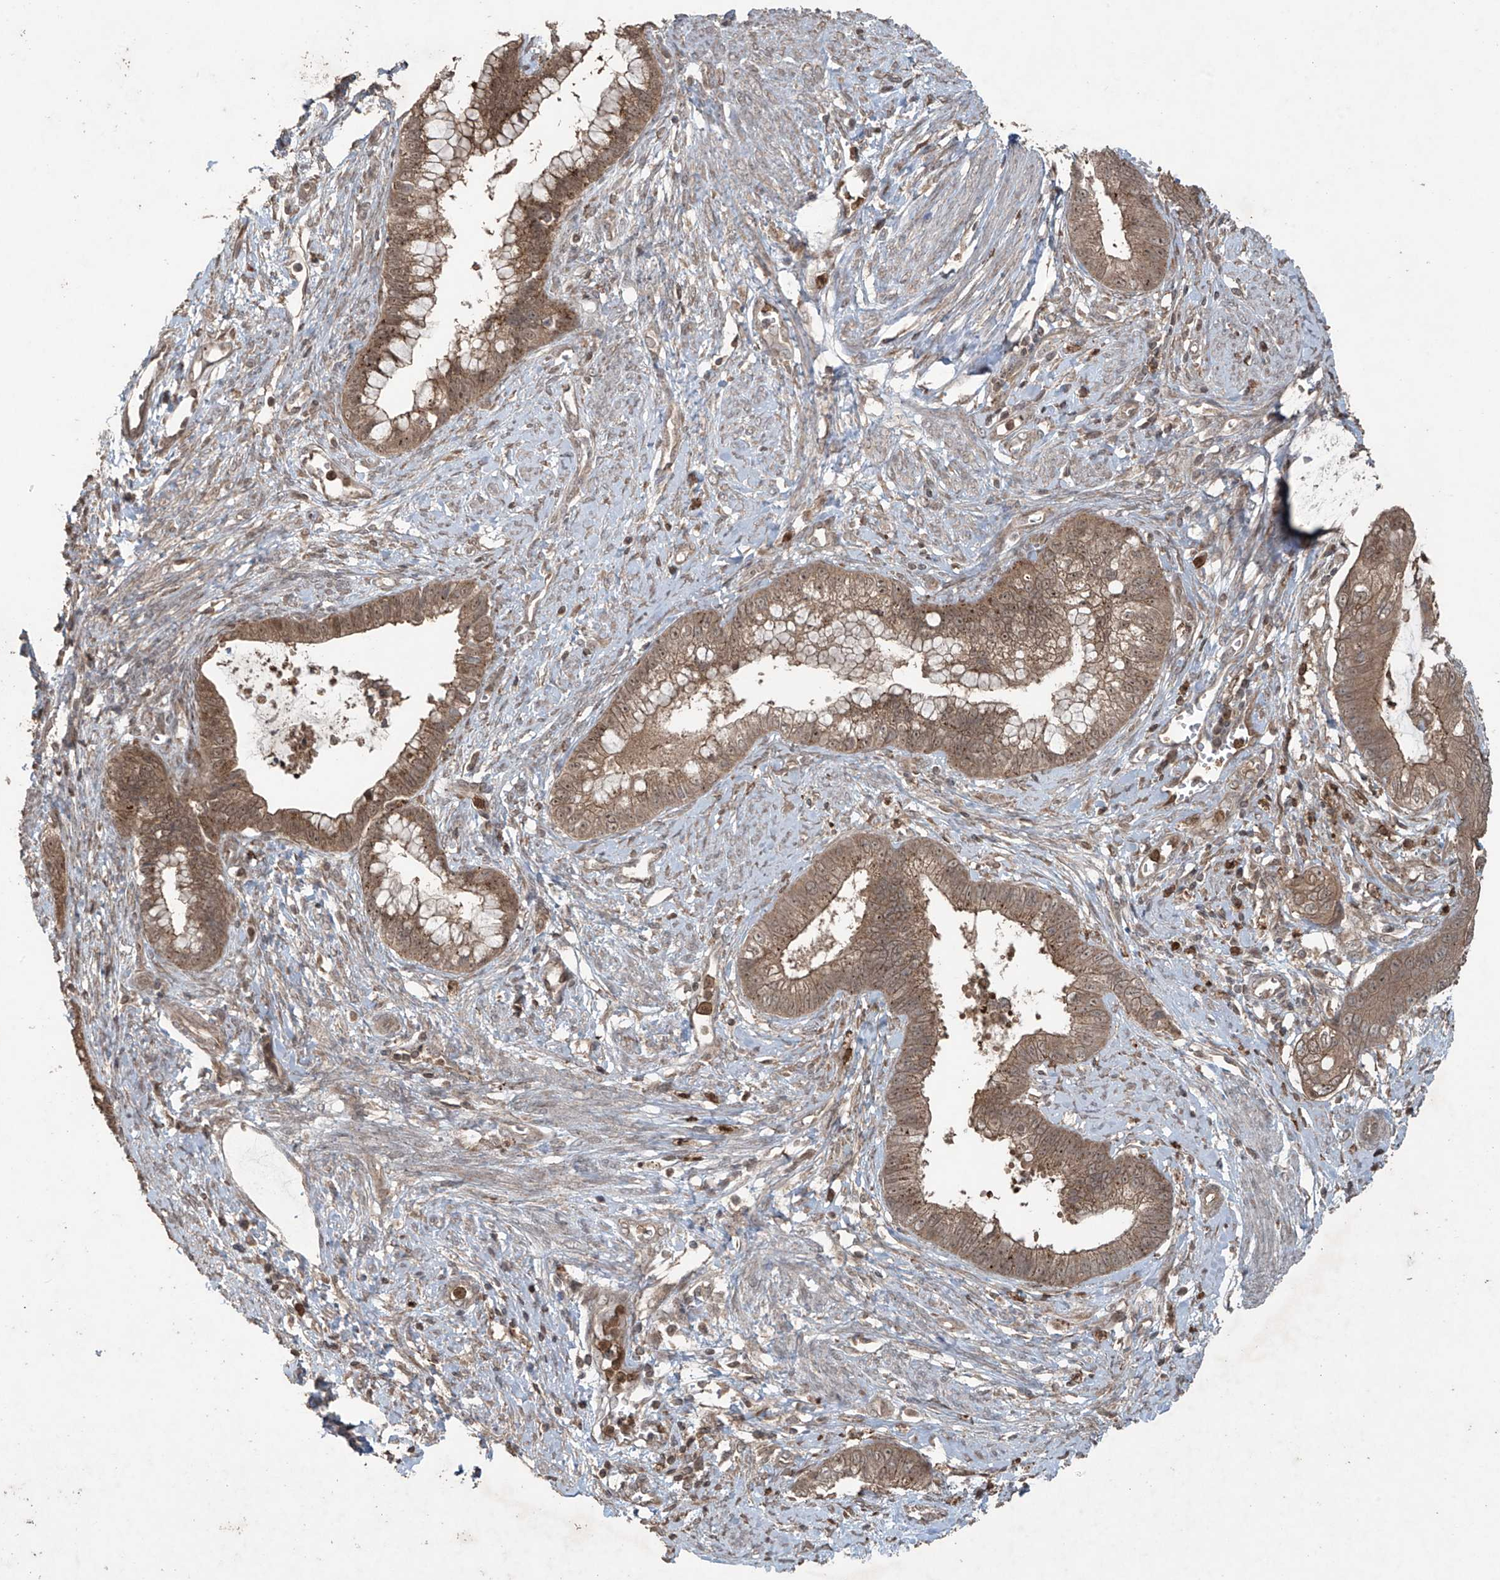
{"staining": {"intensity": "moderate", "quantity": ">75%", "location": "cytoplasmic/membranous"}, "tissue": "cervical cancer", "cell_type": "Tumor cells", "image_type": "cancer", "snomed": [{"axis": "morphology", "description": "Adenocarcinoma, NOS"}, {"axis": "topography", "description": "Cervix"}], "caption": "Cervical cancer (adenocarcinoma) stained with a brown dye displays moderate cytoplasmic/membranous positive expression in about >75% of tumor cells.", "gene": "PGPEP1", "patient": {"sex": "female", "age": 44}}